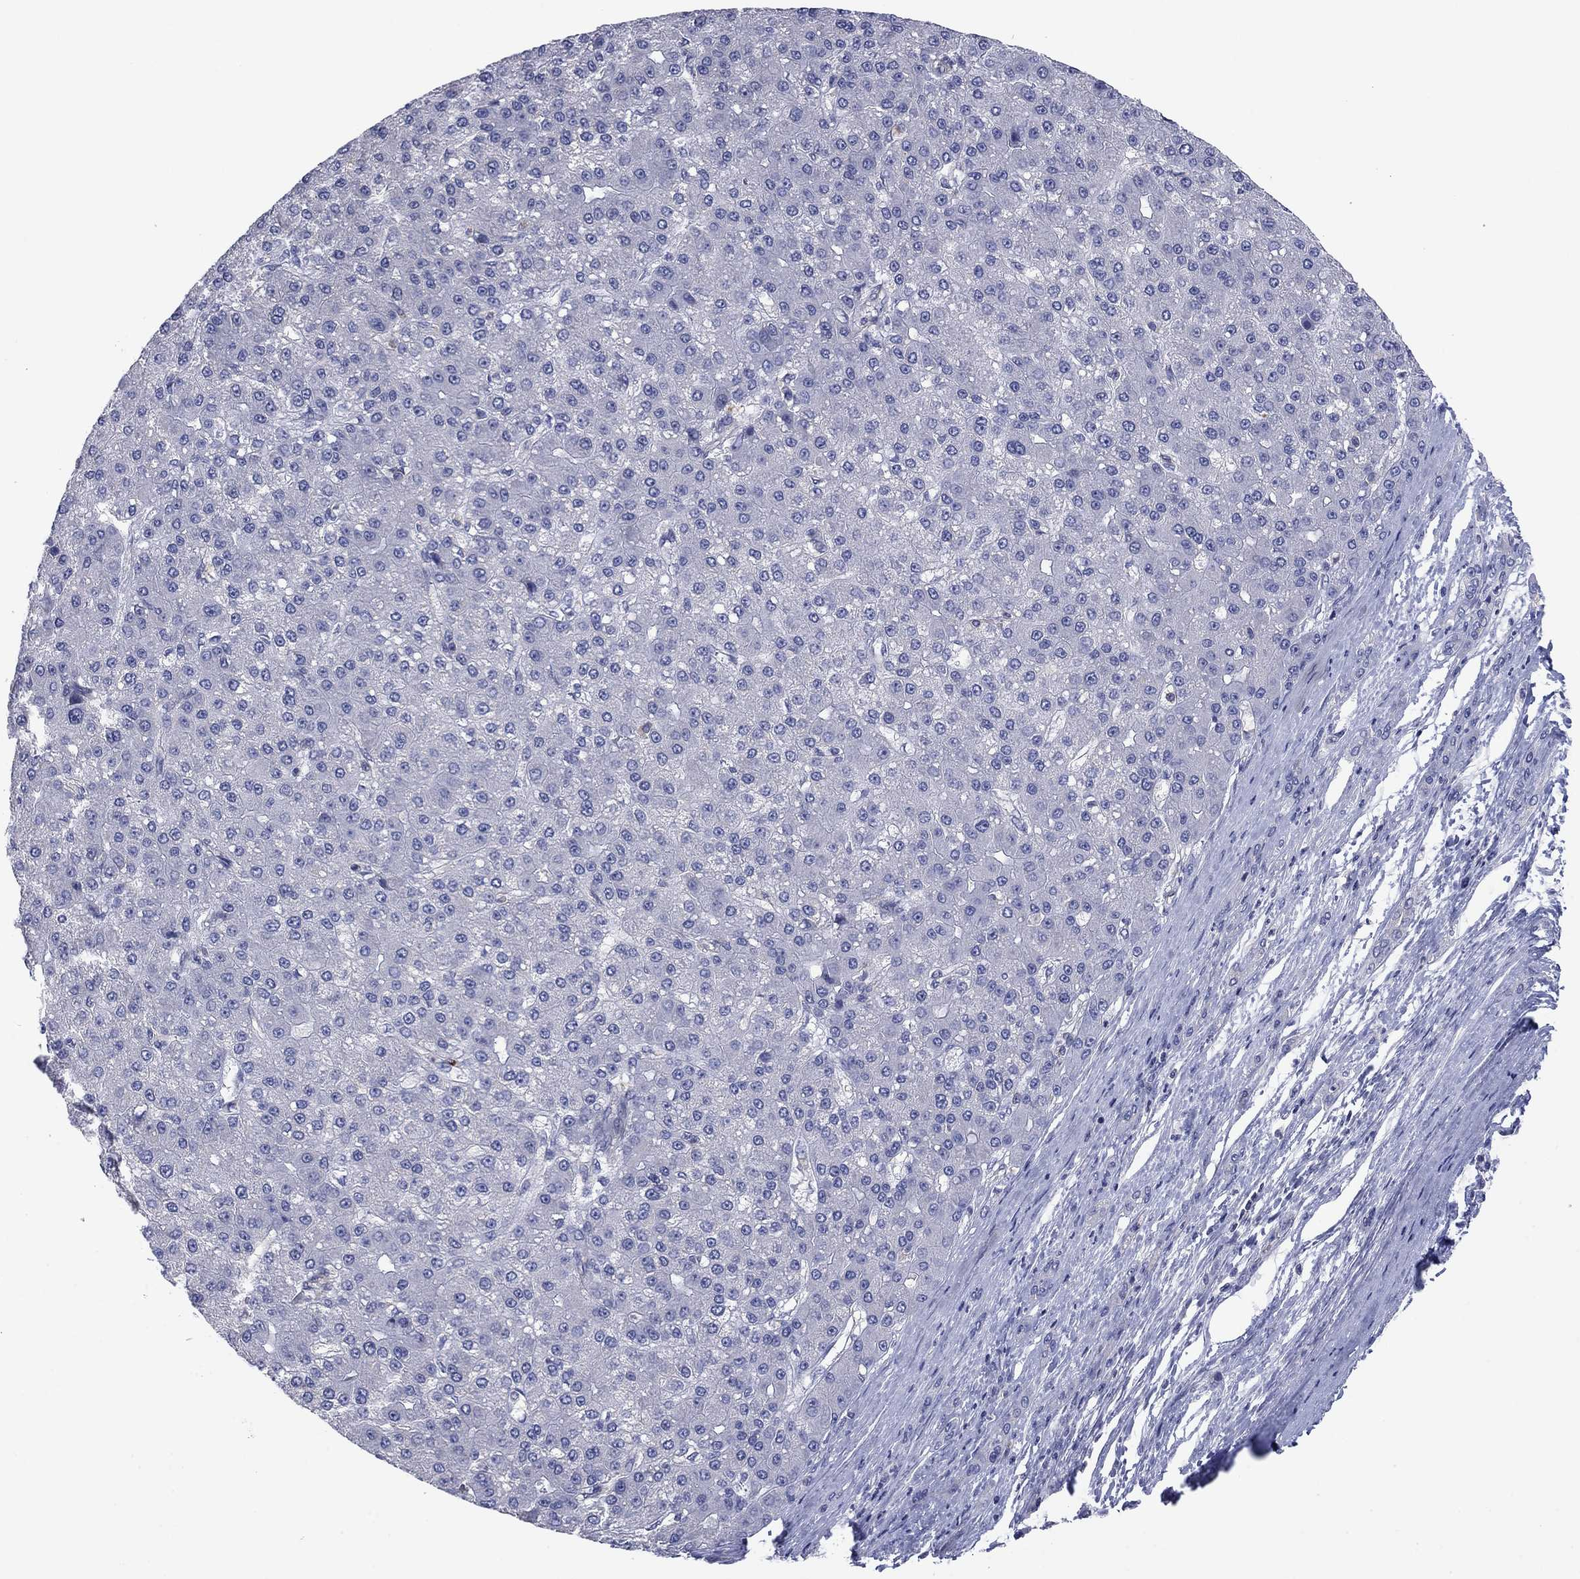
{"staining": {"intensity": "negative", "quantity": "none", "location": "none"}, "tissue": "liver cancer", "cell_type": "Tumor cells", "image_type": "cancer", "snomed": [{"axis": "morphology", "description": "Carcinoma, Hepatocellular, NOS"}, {"axis": "topography", "description": "Liver"}], "caption": "Immunohistochemical staining of liver cancer demonstrates no significant staining in tumor cells.", "gene": "PSD4", "patient": {"sex": "male", "age": 67}}